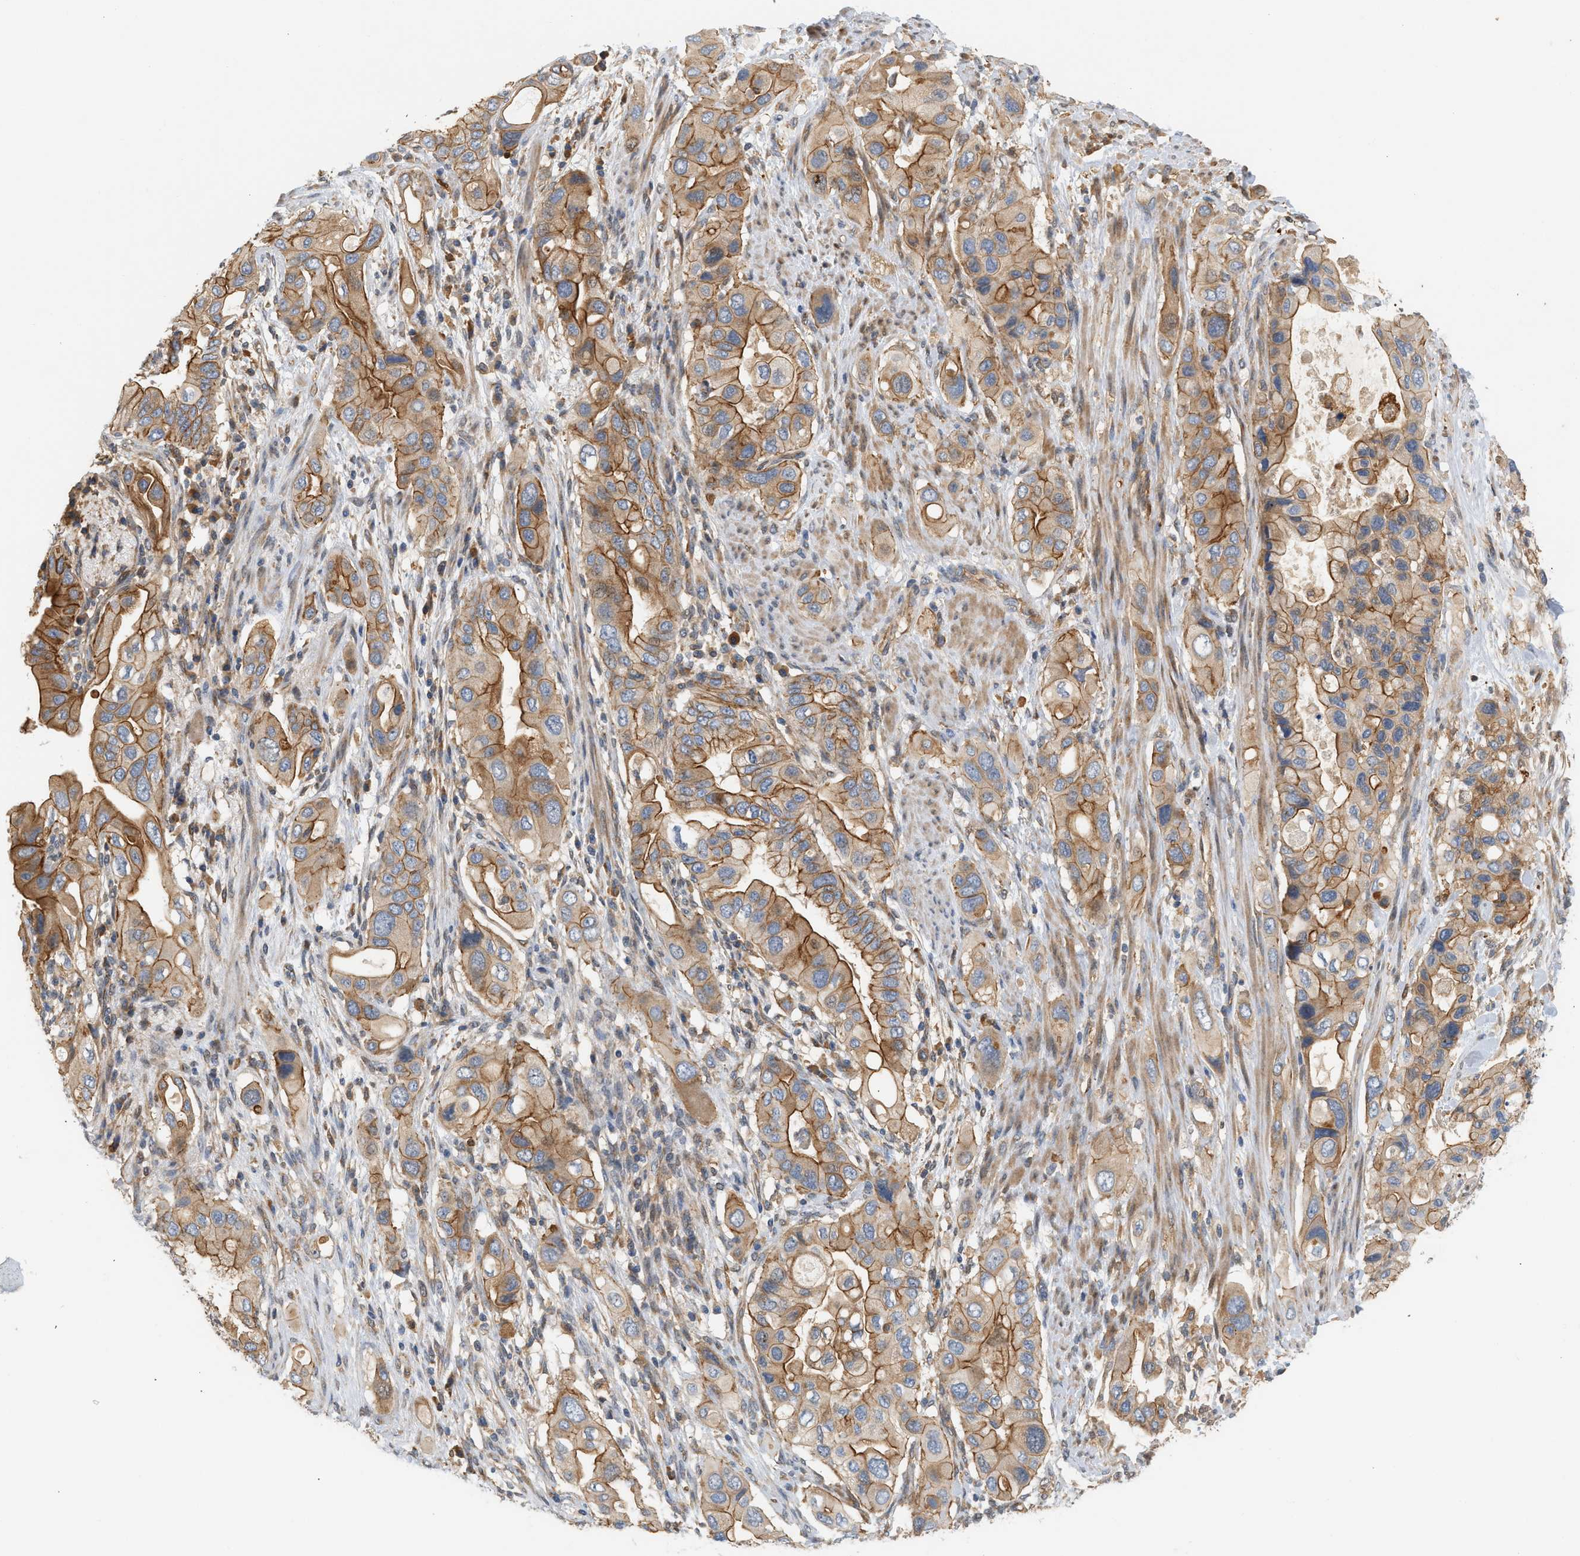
{"staining": {"intensity": "moderate", "quantity": ">75%", "location": "cytoplasmic/membranous"}, "tissue": "pancreatic cancer", "cell_type": "Tumor cells", "image_type": "cancer", "snomed": [{"axis": "morphology", "description": "Adenocarcinoma, NOS"}, {"axis": "topography", "description": "Pancreas"}], "caption": "Moderate cytoplasmic/membranous staining for a protein is present in about >75% of tumor cells of pancreatic cancer (adenocarcinoma) using immunohistochemistry (IHC).", "gene": "CTXN1", "patient": {"sex": "female", "age": 56}}